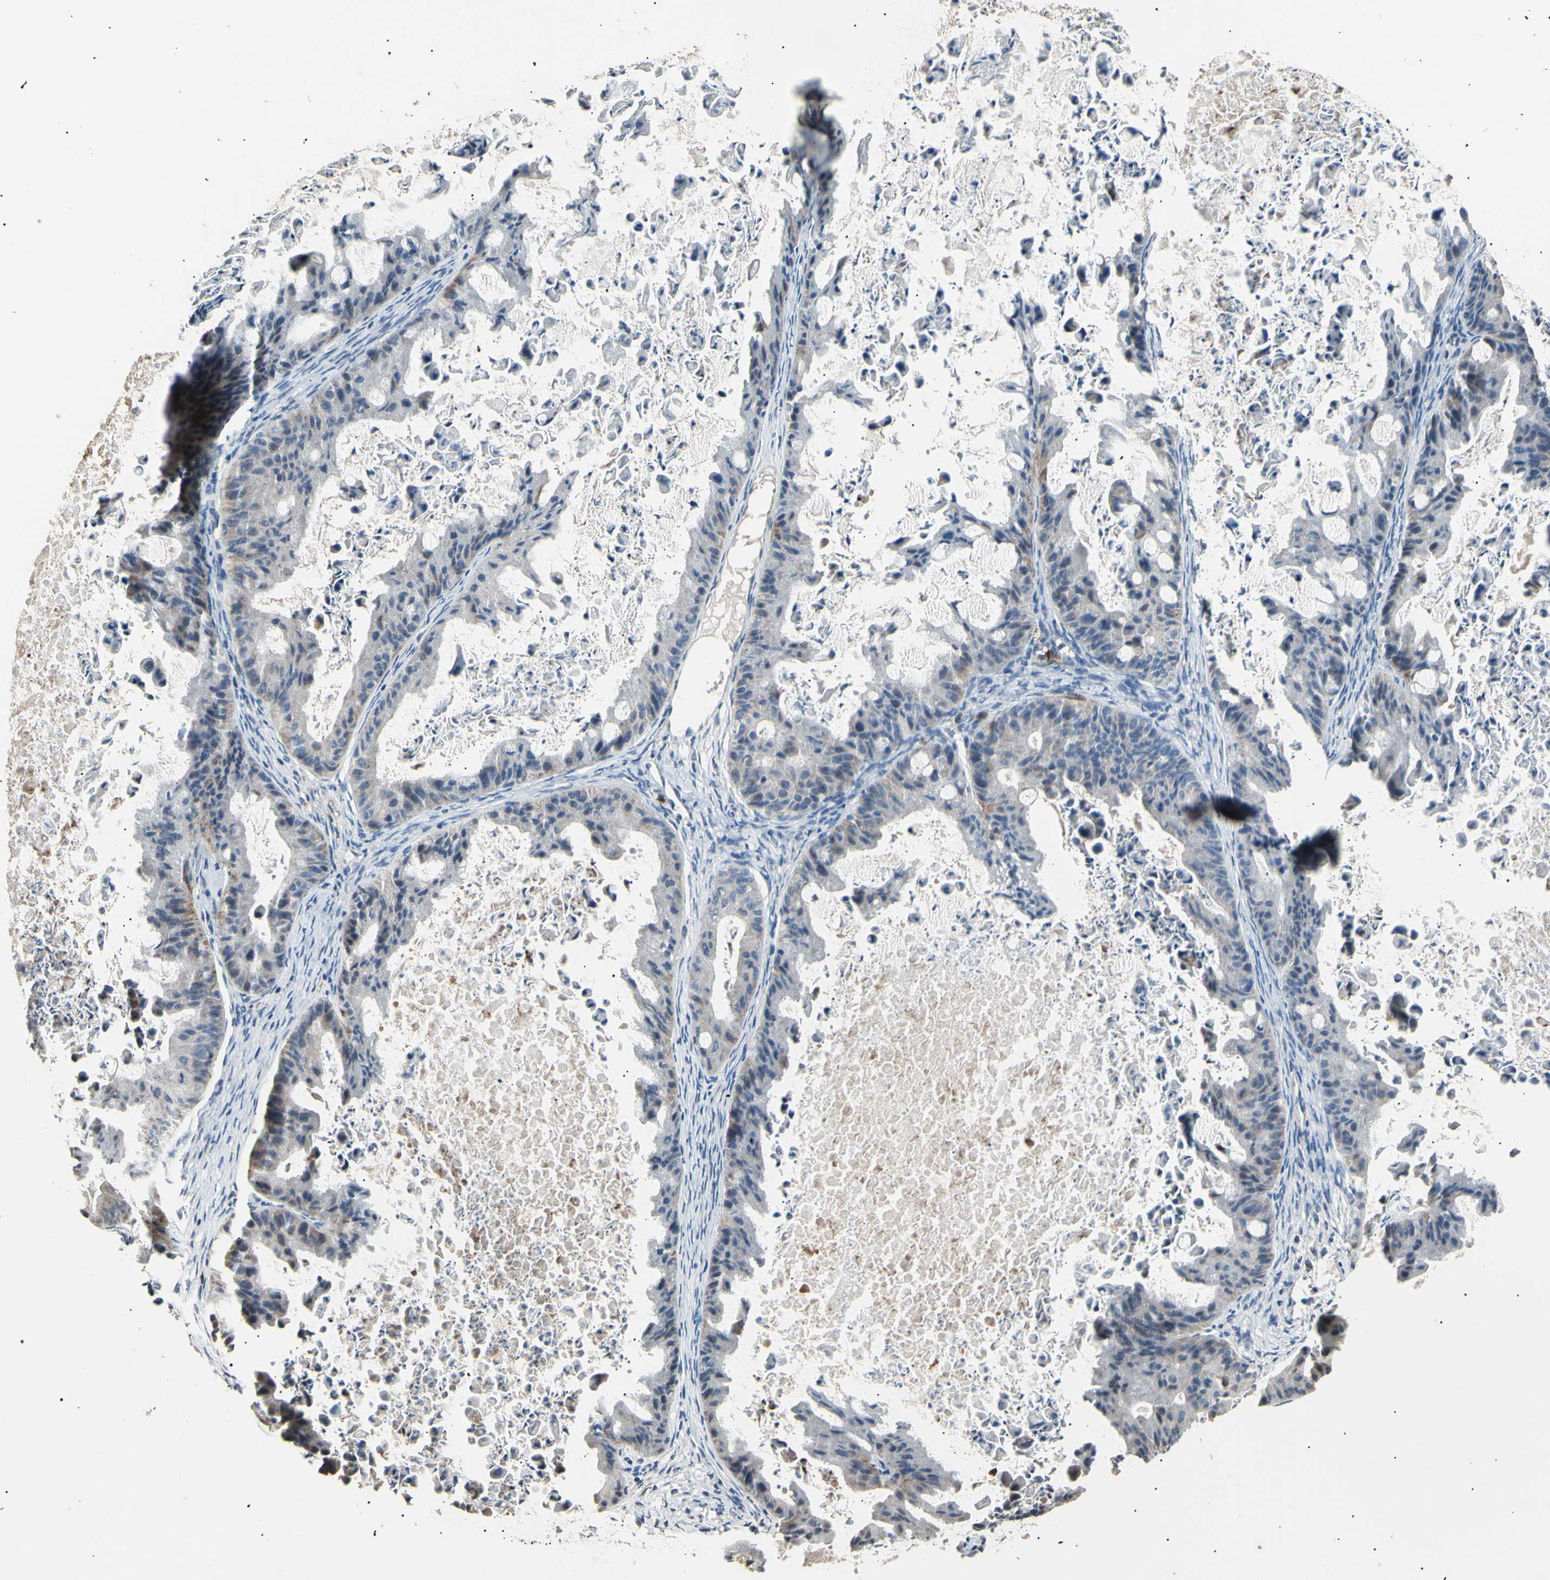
{"staining": {"intensity": "weak", "quantity": "<25%", "location": "cytoplasmic/membranous"}, "tissue": "ovarian cancer", "cell_type": "Tumor cells", "image_type": "cancer", "snomed": [{"axis": "morphology", "description": "Cystadenocarcinoma, mucinous, NOS"}, {"axis": "topography", "description": "Ovary"}], "caption": "IHC micrograph of neoplastic tissue: ovarian cancer (mucinous cystadenocarcinoma) stained with DAB (3,3'-diaminobenzidine) displays no significant protein expression in tumor cells.", "gene": "LDLR", "patient": {"sex": "female", "age": 37}}